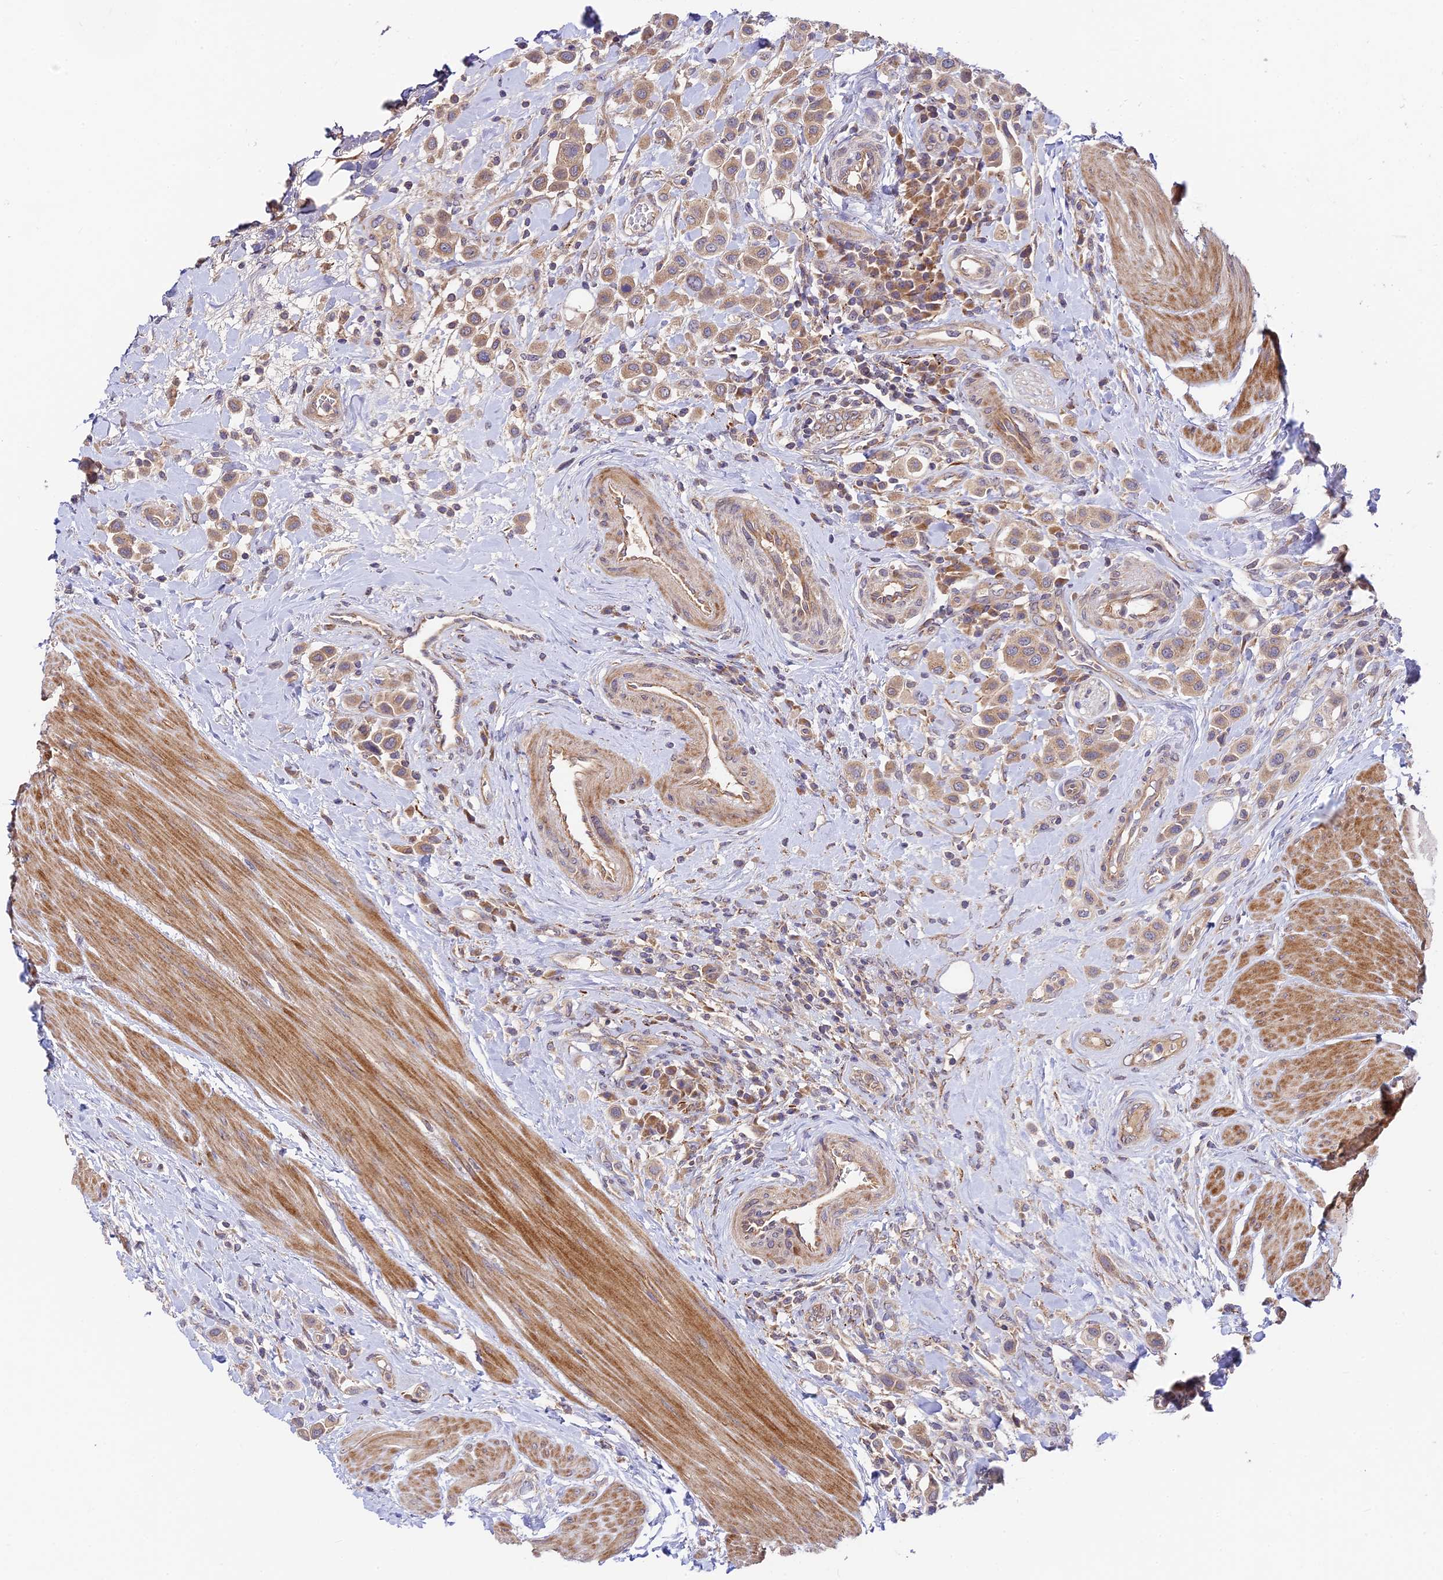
{"staining": {"intensity": "weak", "quantity": ">75%", "location": "cytoplasmic/membranous"}, "tissue": "urothelial cancer", "cell_type": "Tumor cells", "image_type": "cancer", "snomed": [{"axis": "morphology", "description": "Urothelial carcinoma, High grade"}, {"axis": "topography", "description": "Urinary bladder"}], "caption": "Immunohistochemistry of high-grade urothelial carcinoma reveals low levels of weak cytoplasmic/membranous staining in approximately >75% of tumor cells.", "gene": "C3orf20", "patient": {"sex": "male", "age": 50}}